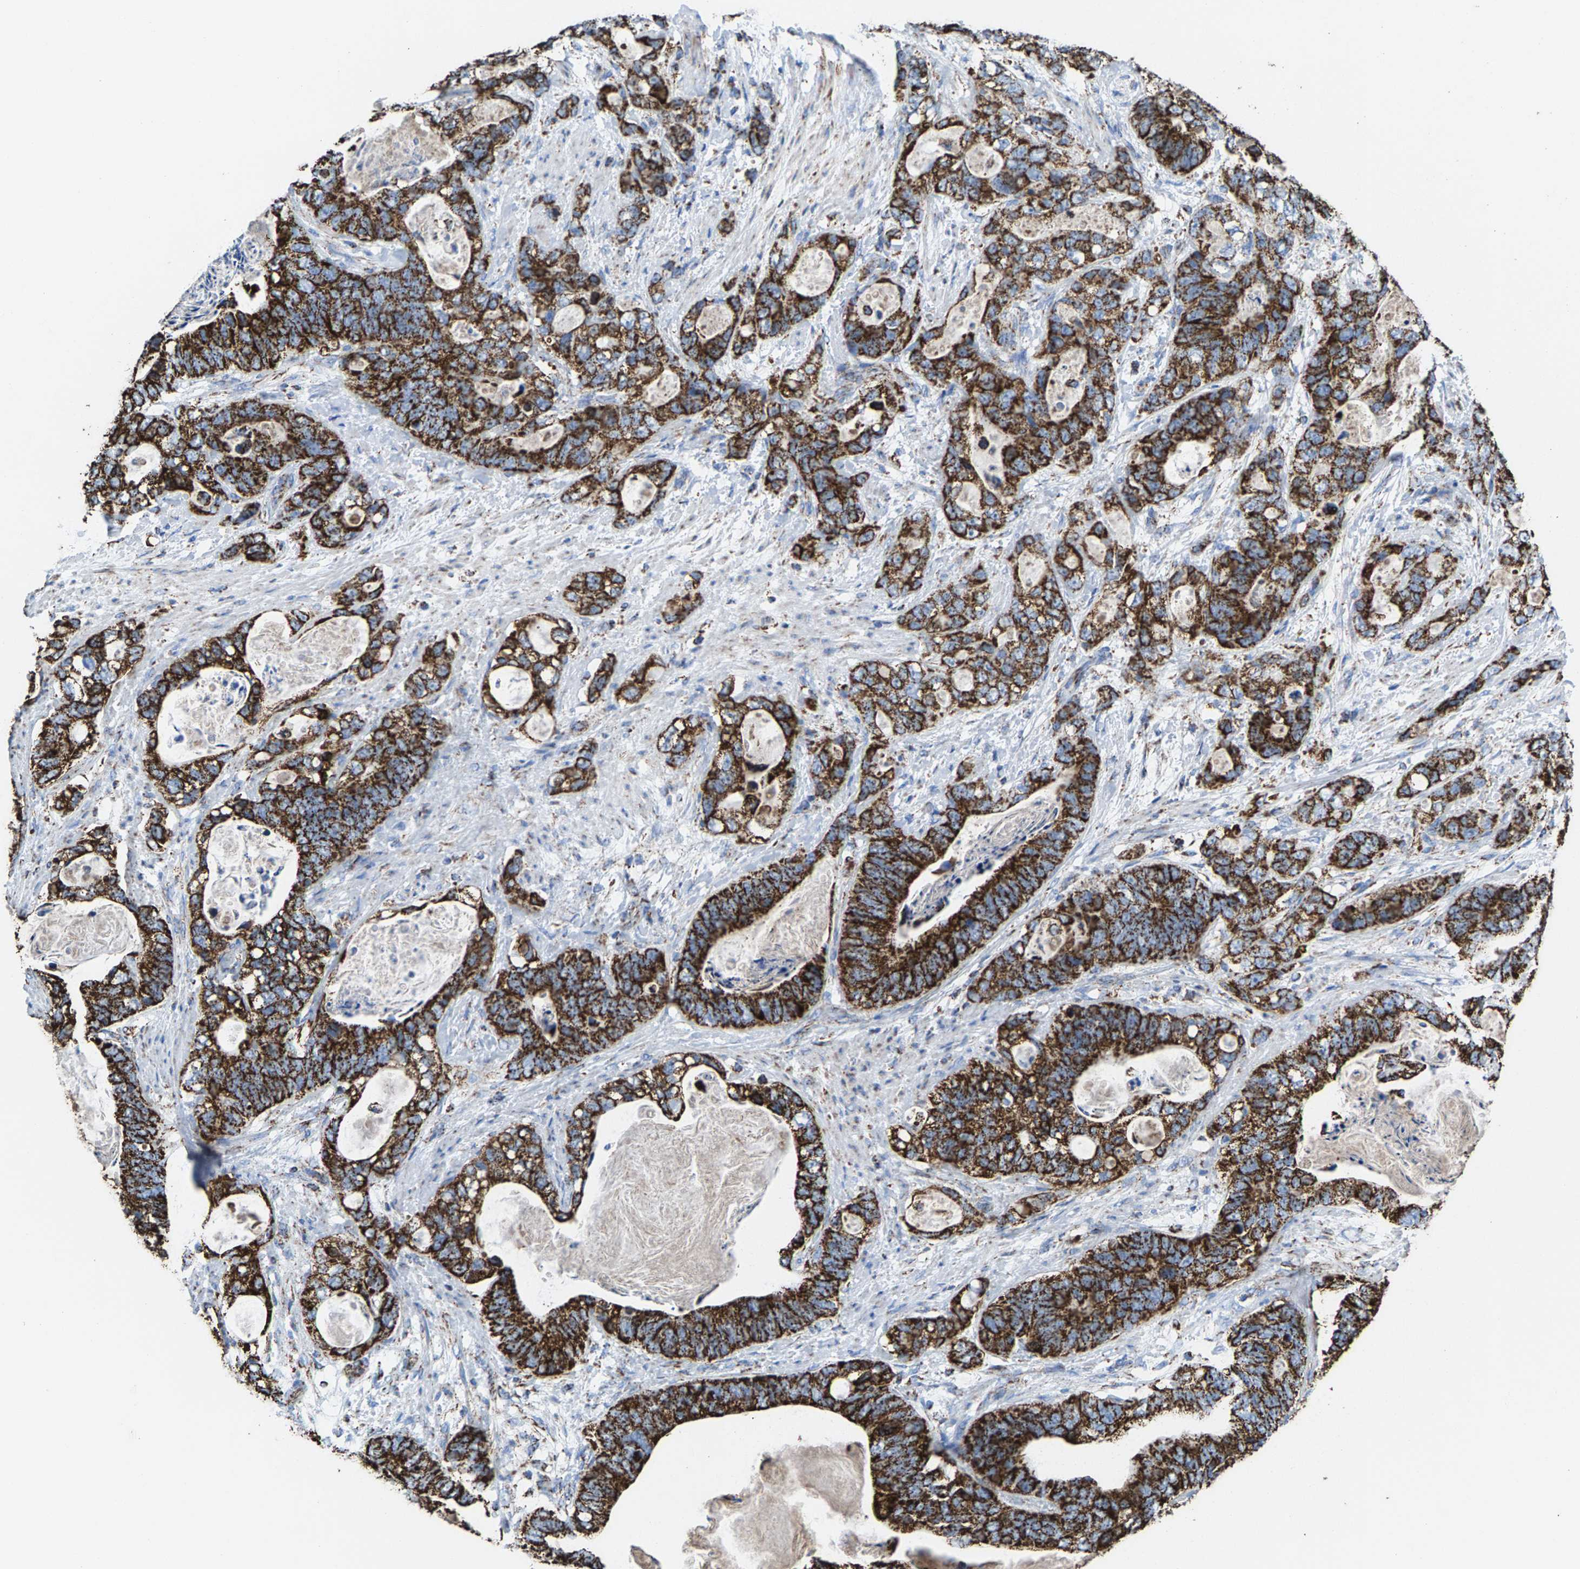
{"staining": {"intensity": "strong", "quantity": ">75%", "location": "cytoplasmic/membranous"}, "tissue": "stomach cancer", "cell_type": "Tumor cells", "image_type": "cancer", "snomed": [{"axis": "morphology", "description": "Normal tissue, NOS"}, {"axis": "morphology", "description": "Adenocarcinoma, NOS"}, {"axis": "topography", "description": "Stomach"}], "caption": "Protein positivity by immunohistochemistry (IHC) displays strong cytoplasmic/membranous positivity in approximately >75% of tumor cells in stomach cancer. The protein of interest is stained brown, and the nuclei are stained in blue (DAB IHC with brightfield microscopy, high magnification).", "gene": "ECHS1", "patient": {"sex": "female", "age": 89}}